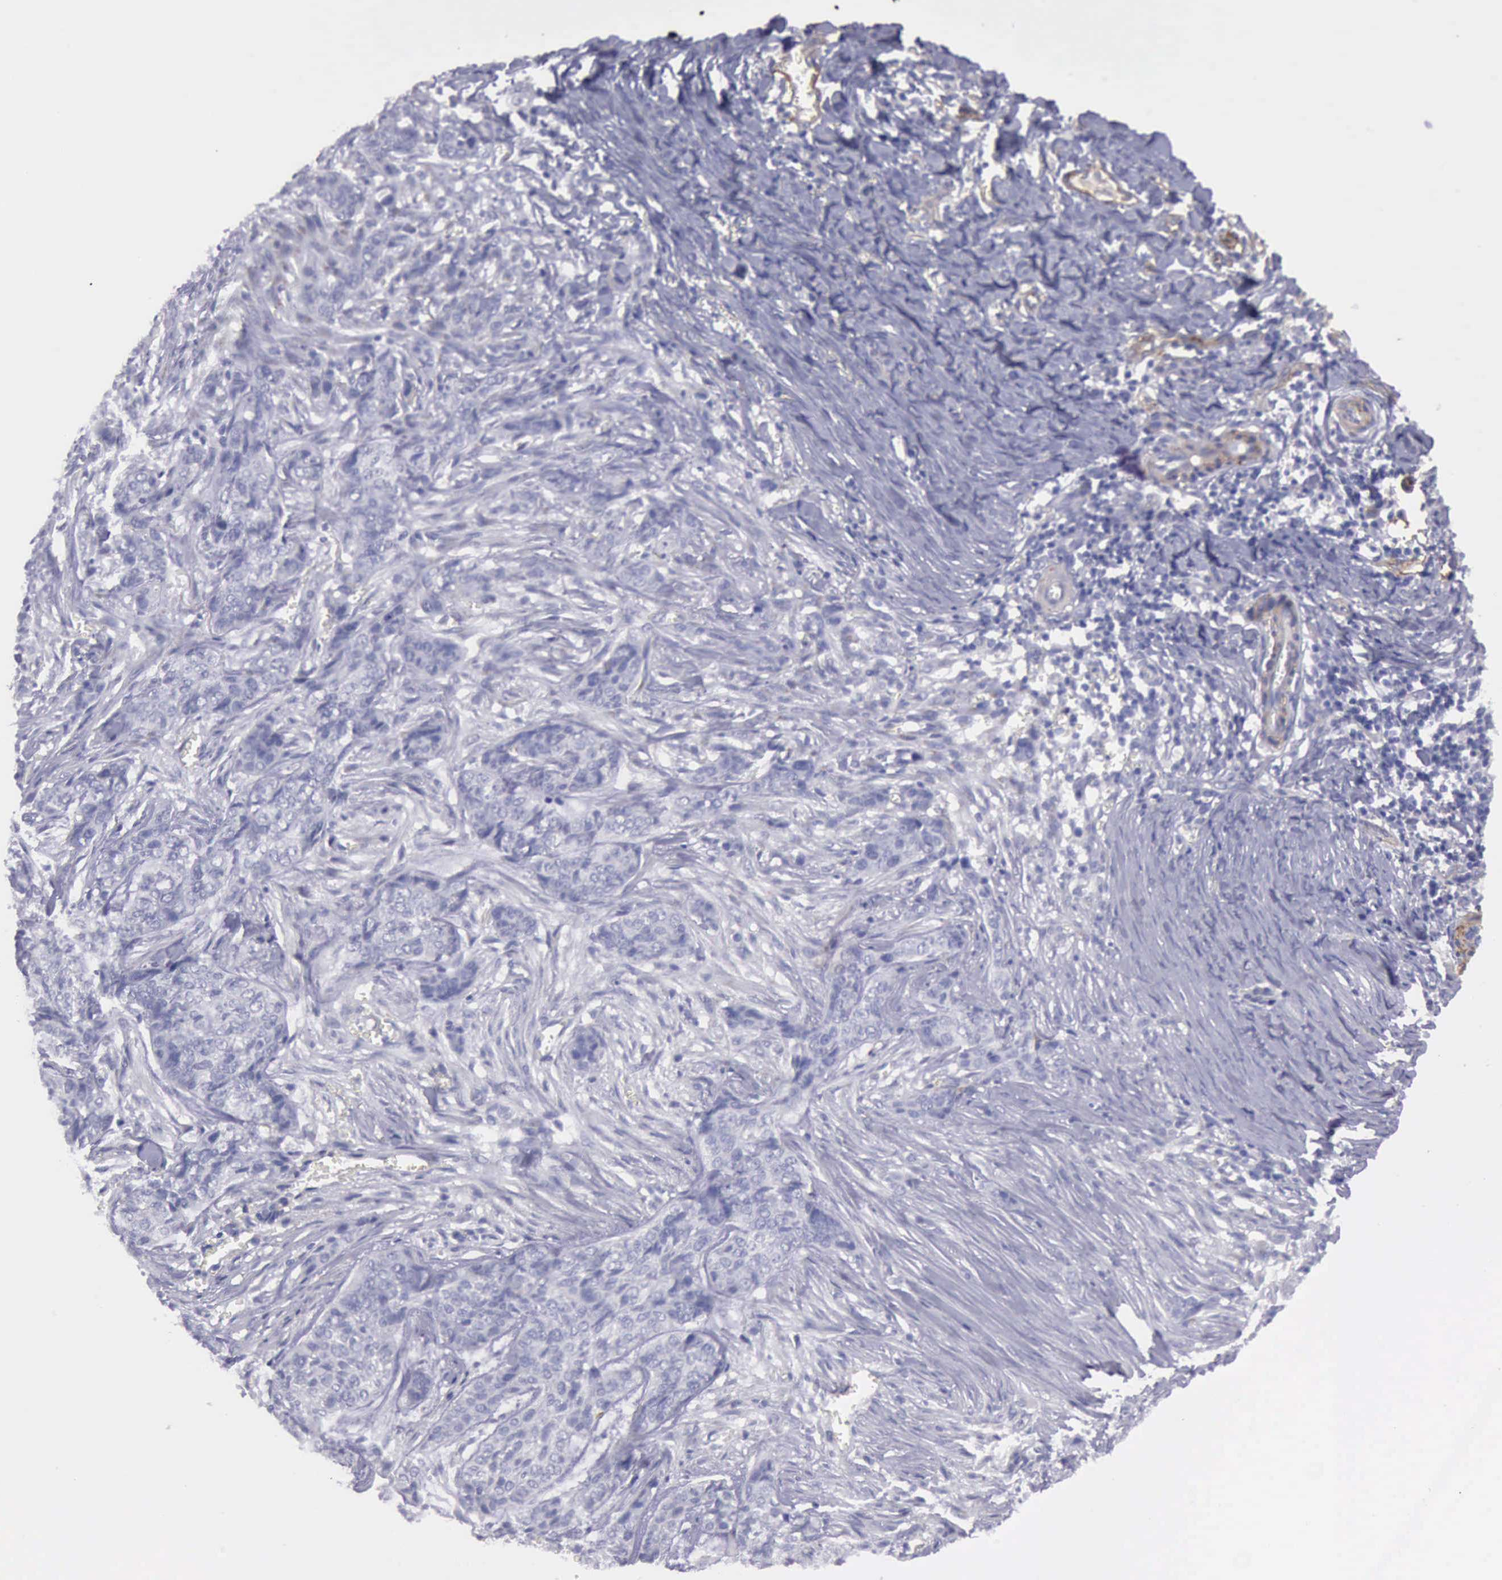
{"staining": {"intensity": "negative", "quantity": "none", "location": "none"}, "tissue": "skin cancer", "cell_type": "Tumor cells", "image_type": "cancer", "snomed": [{"axis": "morphology", "description": "Normal tissue, NOS"}, {"axis": "morphology", "description": "Basal cell carcinoma"}, {"axis": "topography", "description": "Skin"}], "caption": "Protein analysis of skin cancer demonstrates no significant expression in tumor cells. Nuclei are stained in blue.", "gene": "AOC3", "patient": {"sex": "female", "age": 65}}